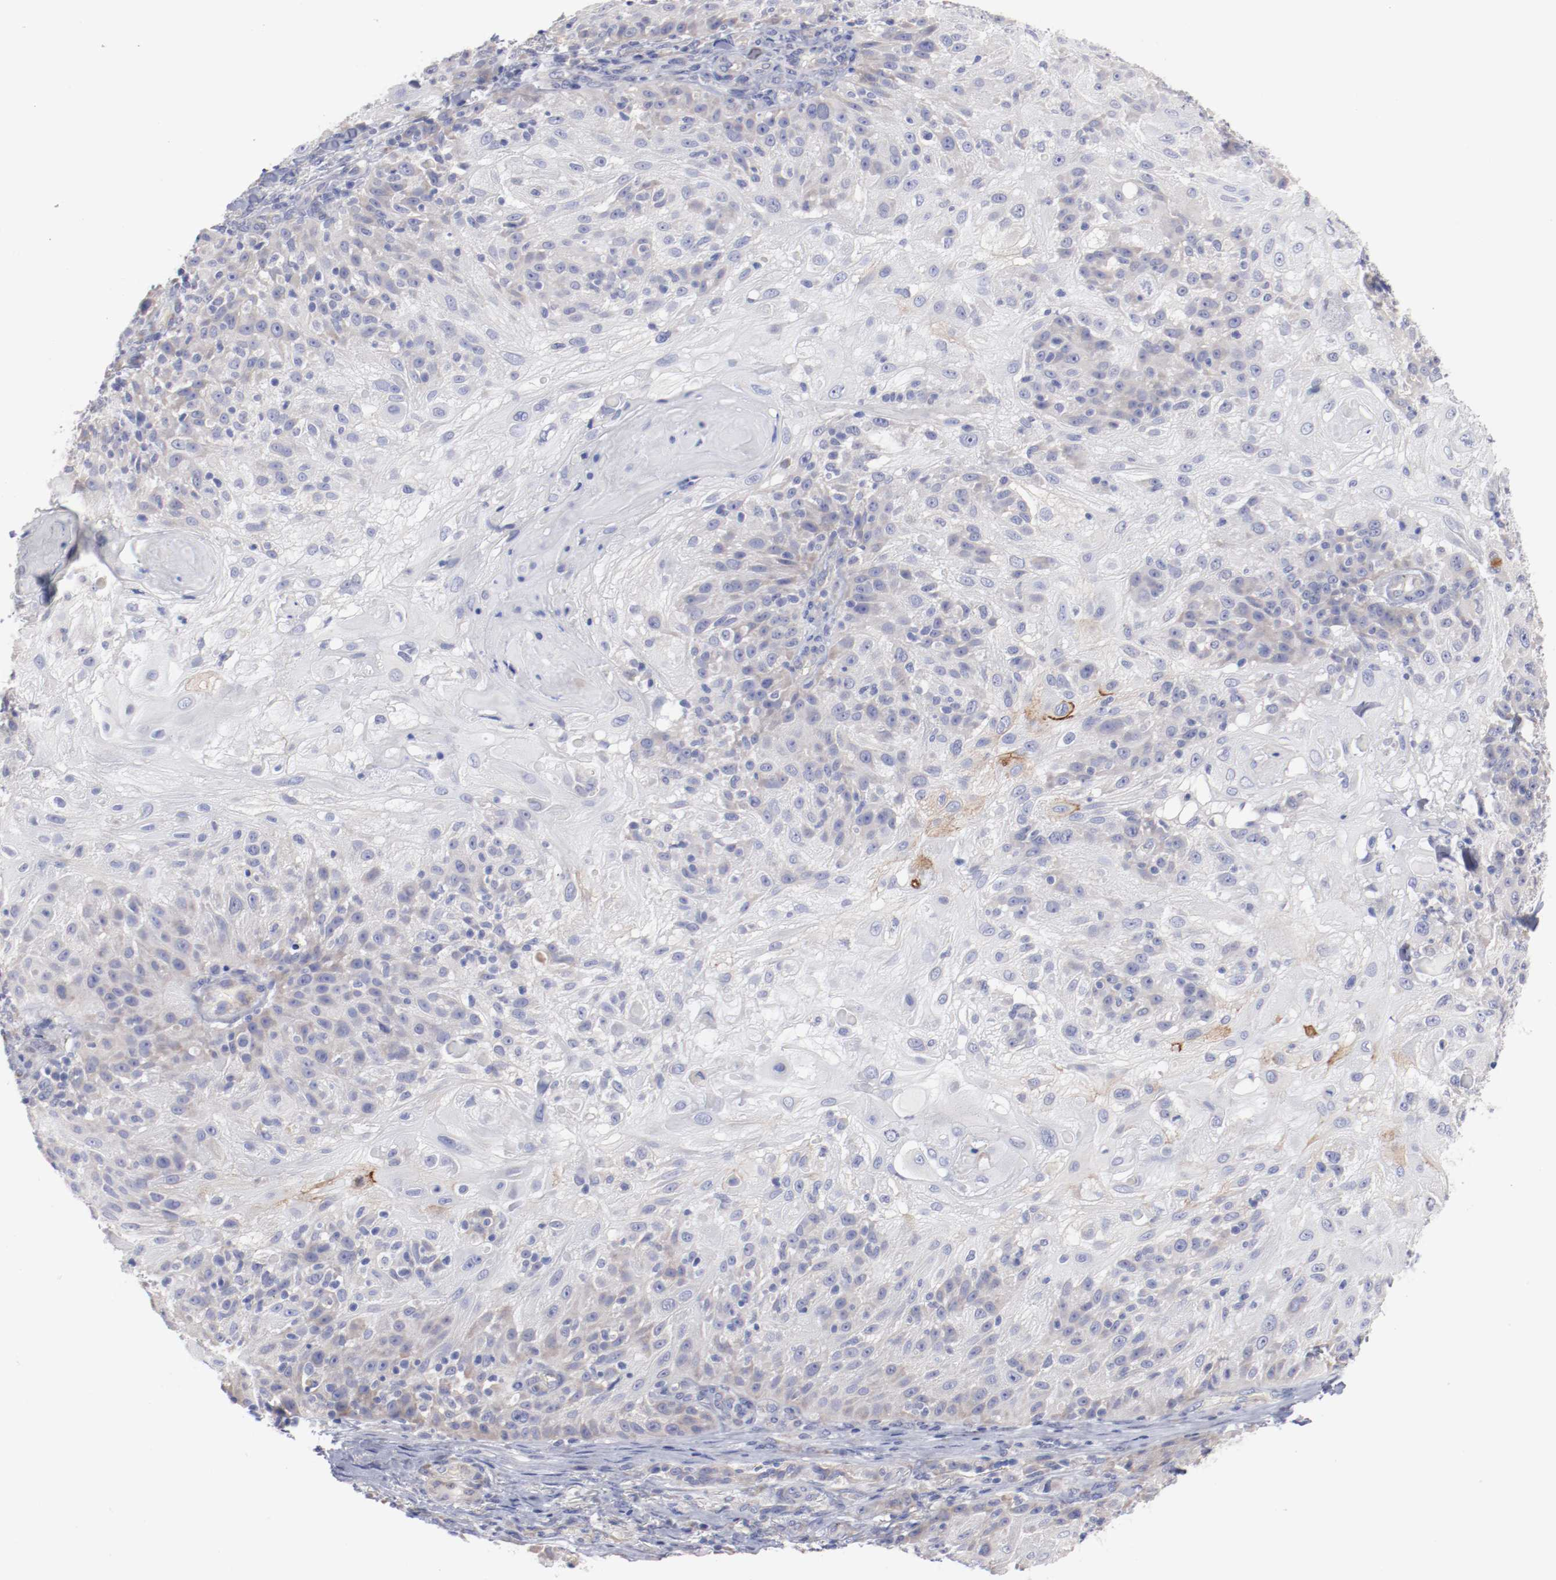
{"staining": {"intensity": "weak", "quantity": "<25%", "location": "cytoplasmic/membranous"}, "tissue": "skin cancer", "cell_type": "Tumor cells", "image_type": "cancer", "snomed": [{"axis": "morphology", "description": "Normal tissue, NOS"}, {"axis": "morphology", "description": "Squamous cell carcinoma, NOS"}, {"axis": "topography", "description": "Skin"}], "caption": "Image shows no protein expression in tumor cells of squamous cell carcinoma (skin) tissue.", "gene": "CPE", "patient": {"sex": "female", "age": 83}}